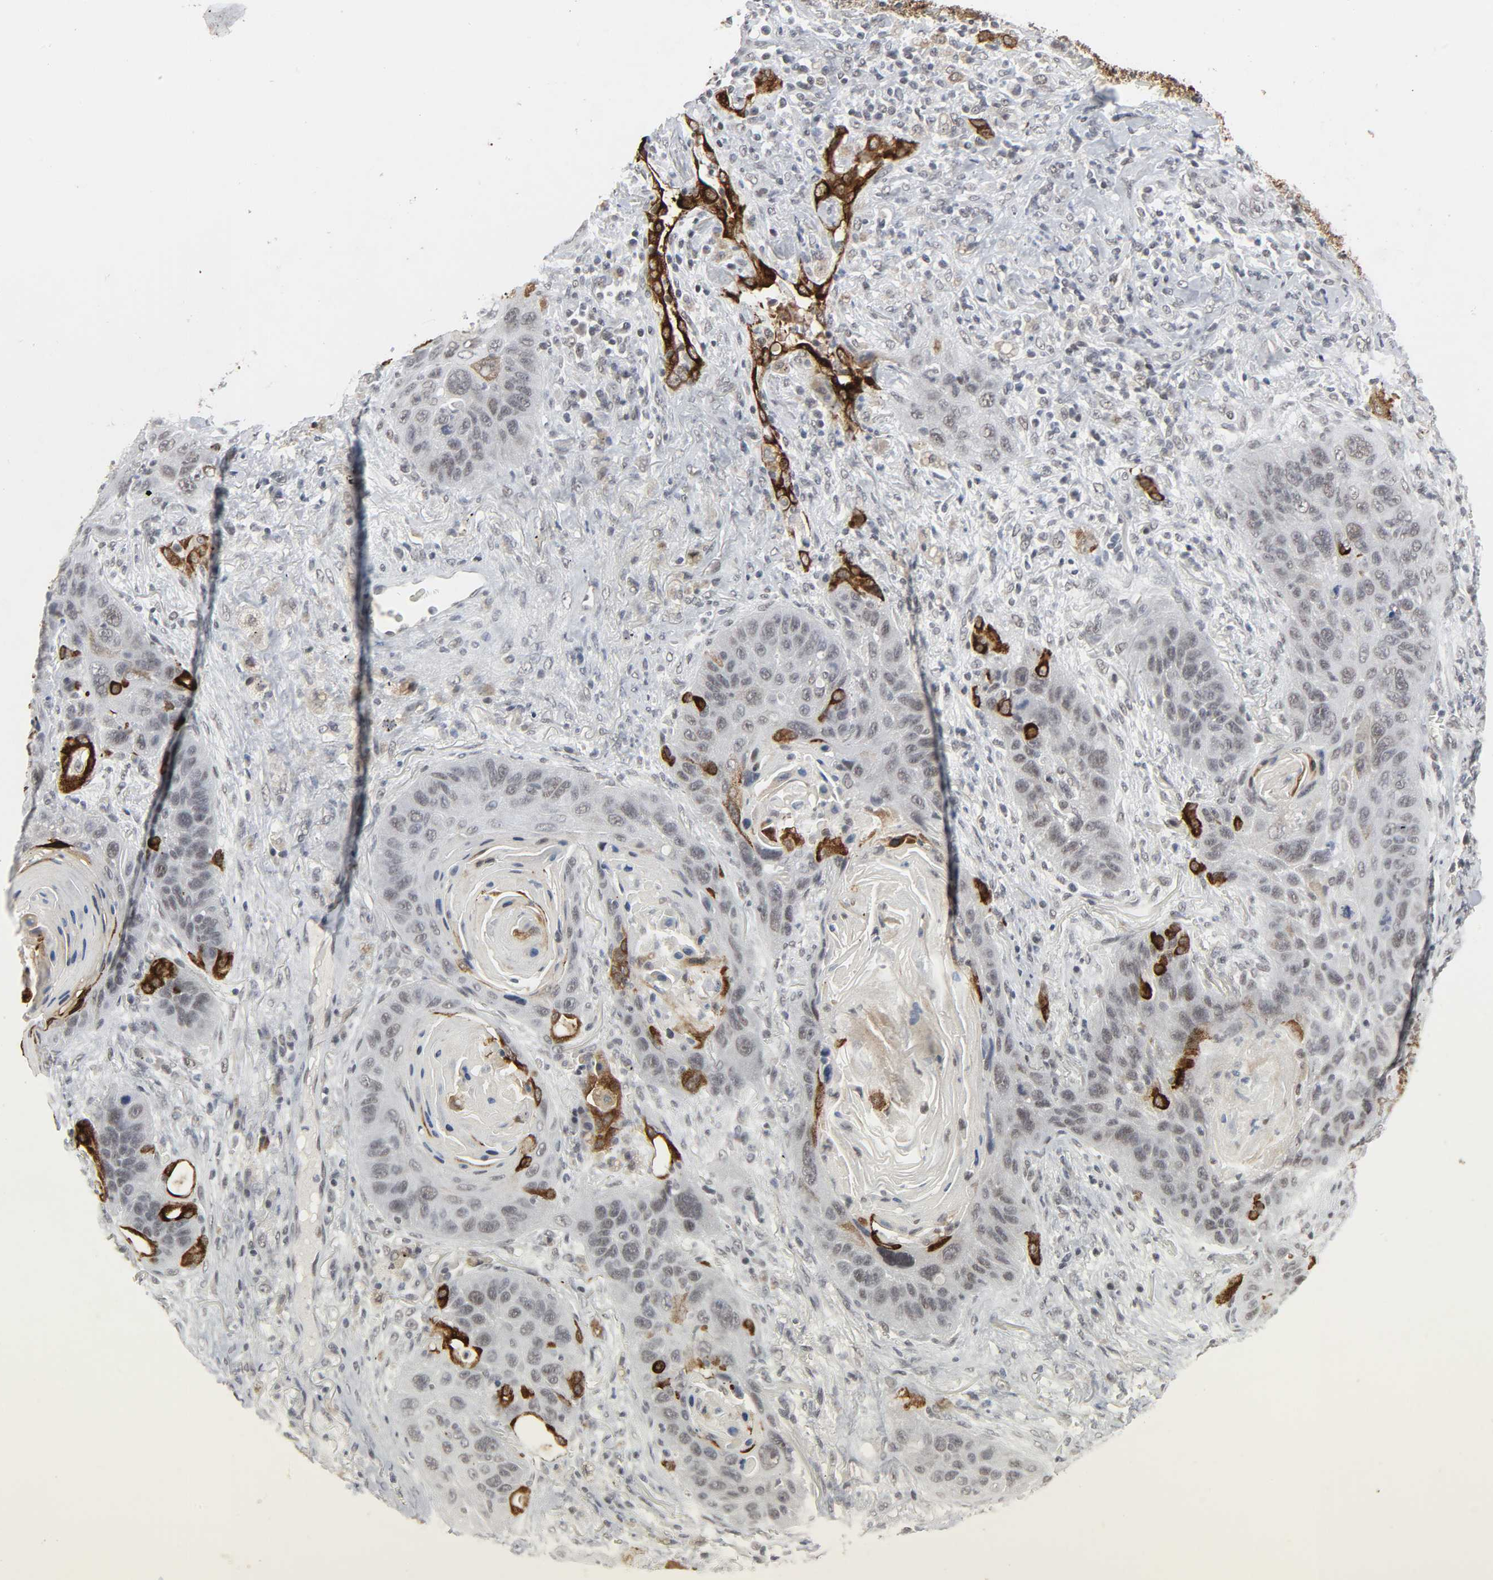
{"staining": {"intensity": "strong", "quantity": "<25%", "location": "cytoplasmic/membranous"}, "tissue": "lung cancer", "cell_type": "Tumor cells", "image_type": "cancer", "snomed": [{"axis": "morphology", "description": "Squamous cell carcinoma, NOS"}, {"axis": "topography", "description": "Lung"}], "caption": "Protein positivity by immunohistochemistry (IHC) demonstrates strong cytoplasmic/membranous expression in about <25% of tumor cells in lung cancer.", "gene": "MUC1", "patient": {"sex": "female", "age": 67}}